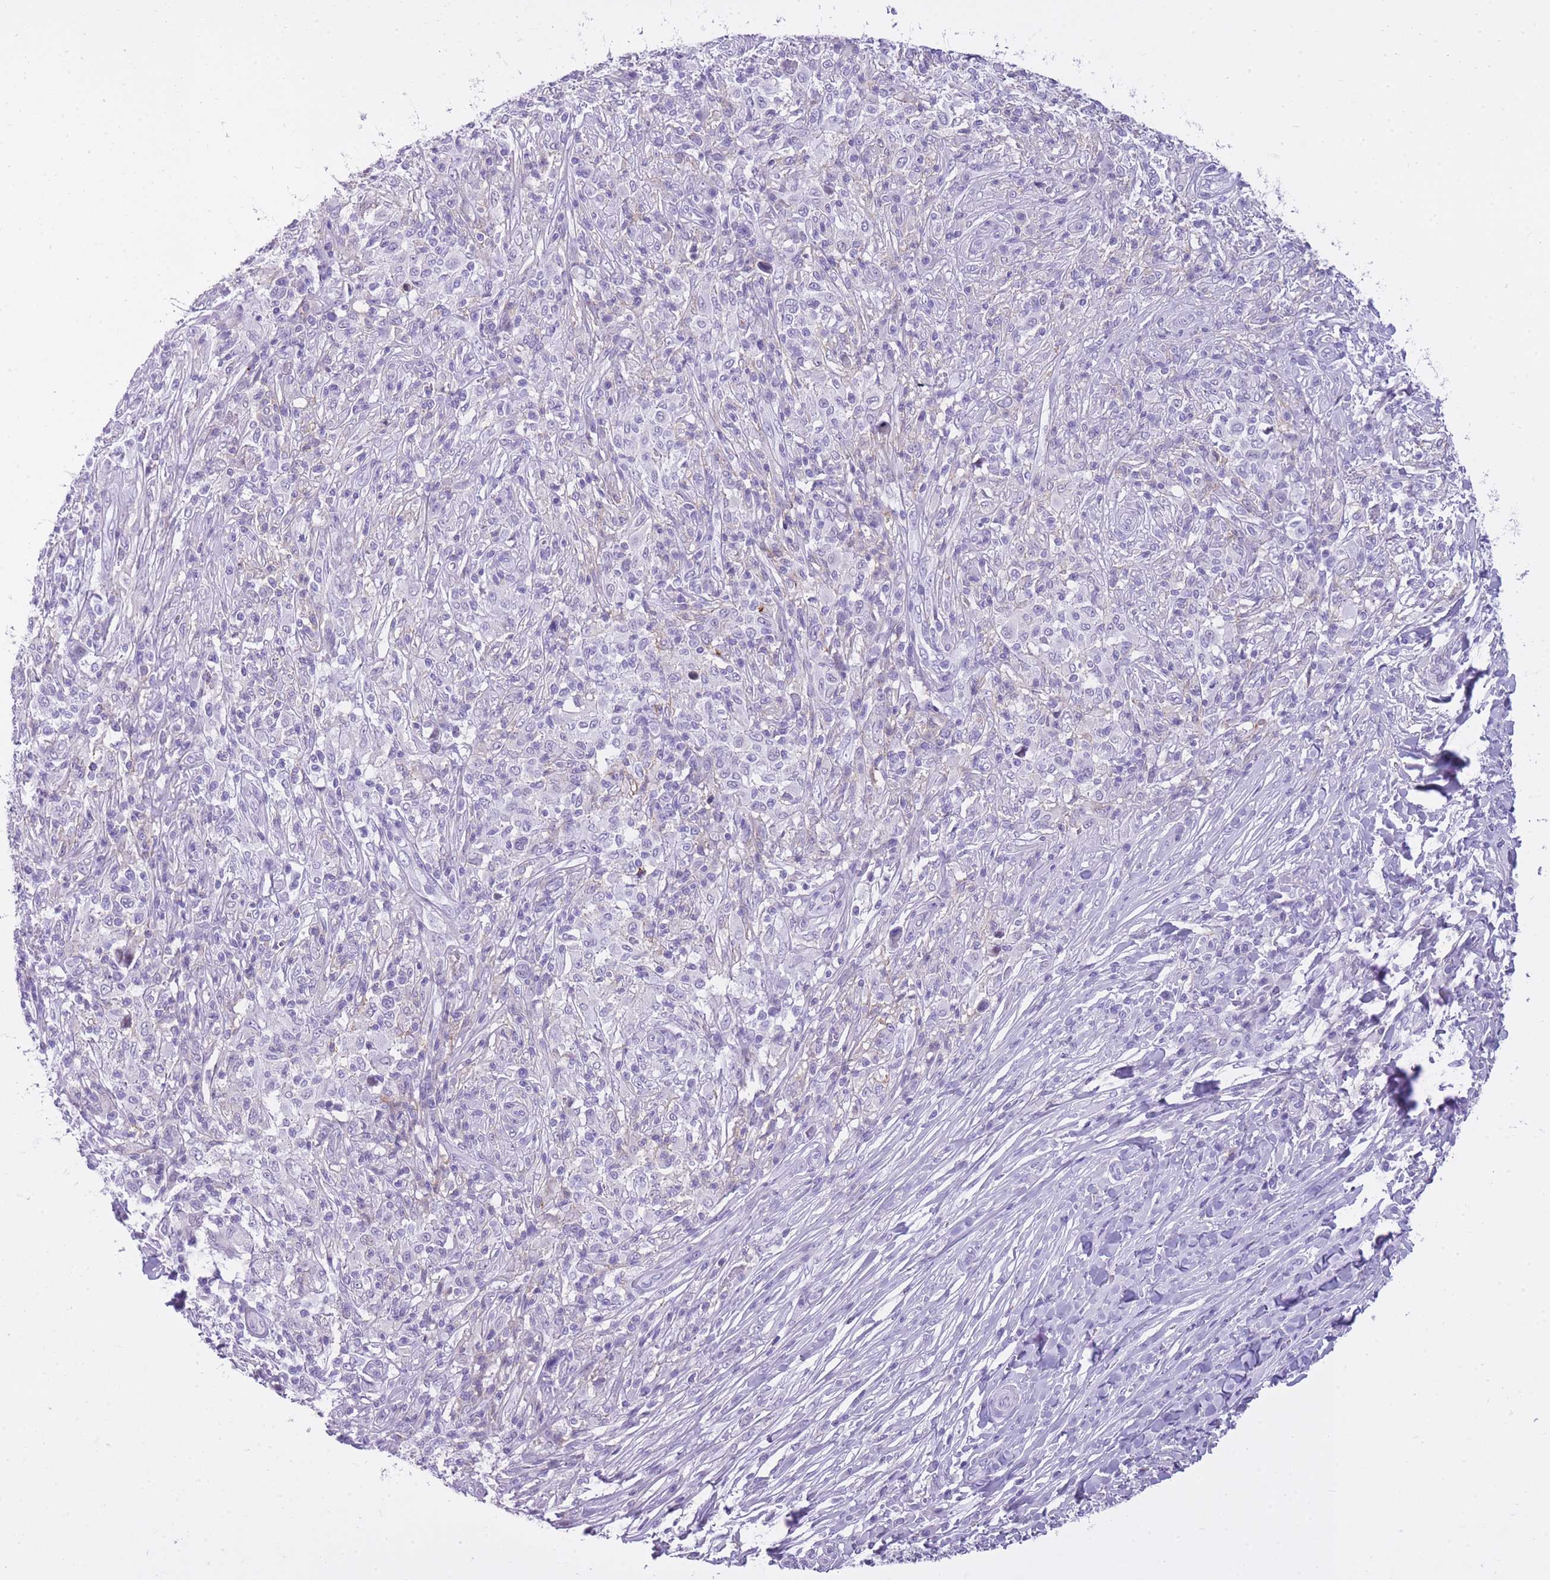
{"staining": {"intensity": "negative", "quantity": "none", "location": "none"}, "tissue": "melanoma", "cell_type": "Tumor cells", "image_type": "cancer", "snomed": [{"axis": "morphology", "description": "Malignant melanoma, NOS"}, {"axis": "topography", "description": "Skin"}], "caption": "This is an immunohistochemistry micrograph of human malignant melanoma. There is no expression in tumor cells.", "gene": "RADX", "patient": {"sex": "male", "age": 66}}